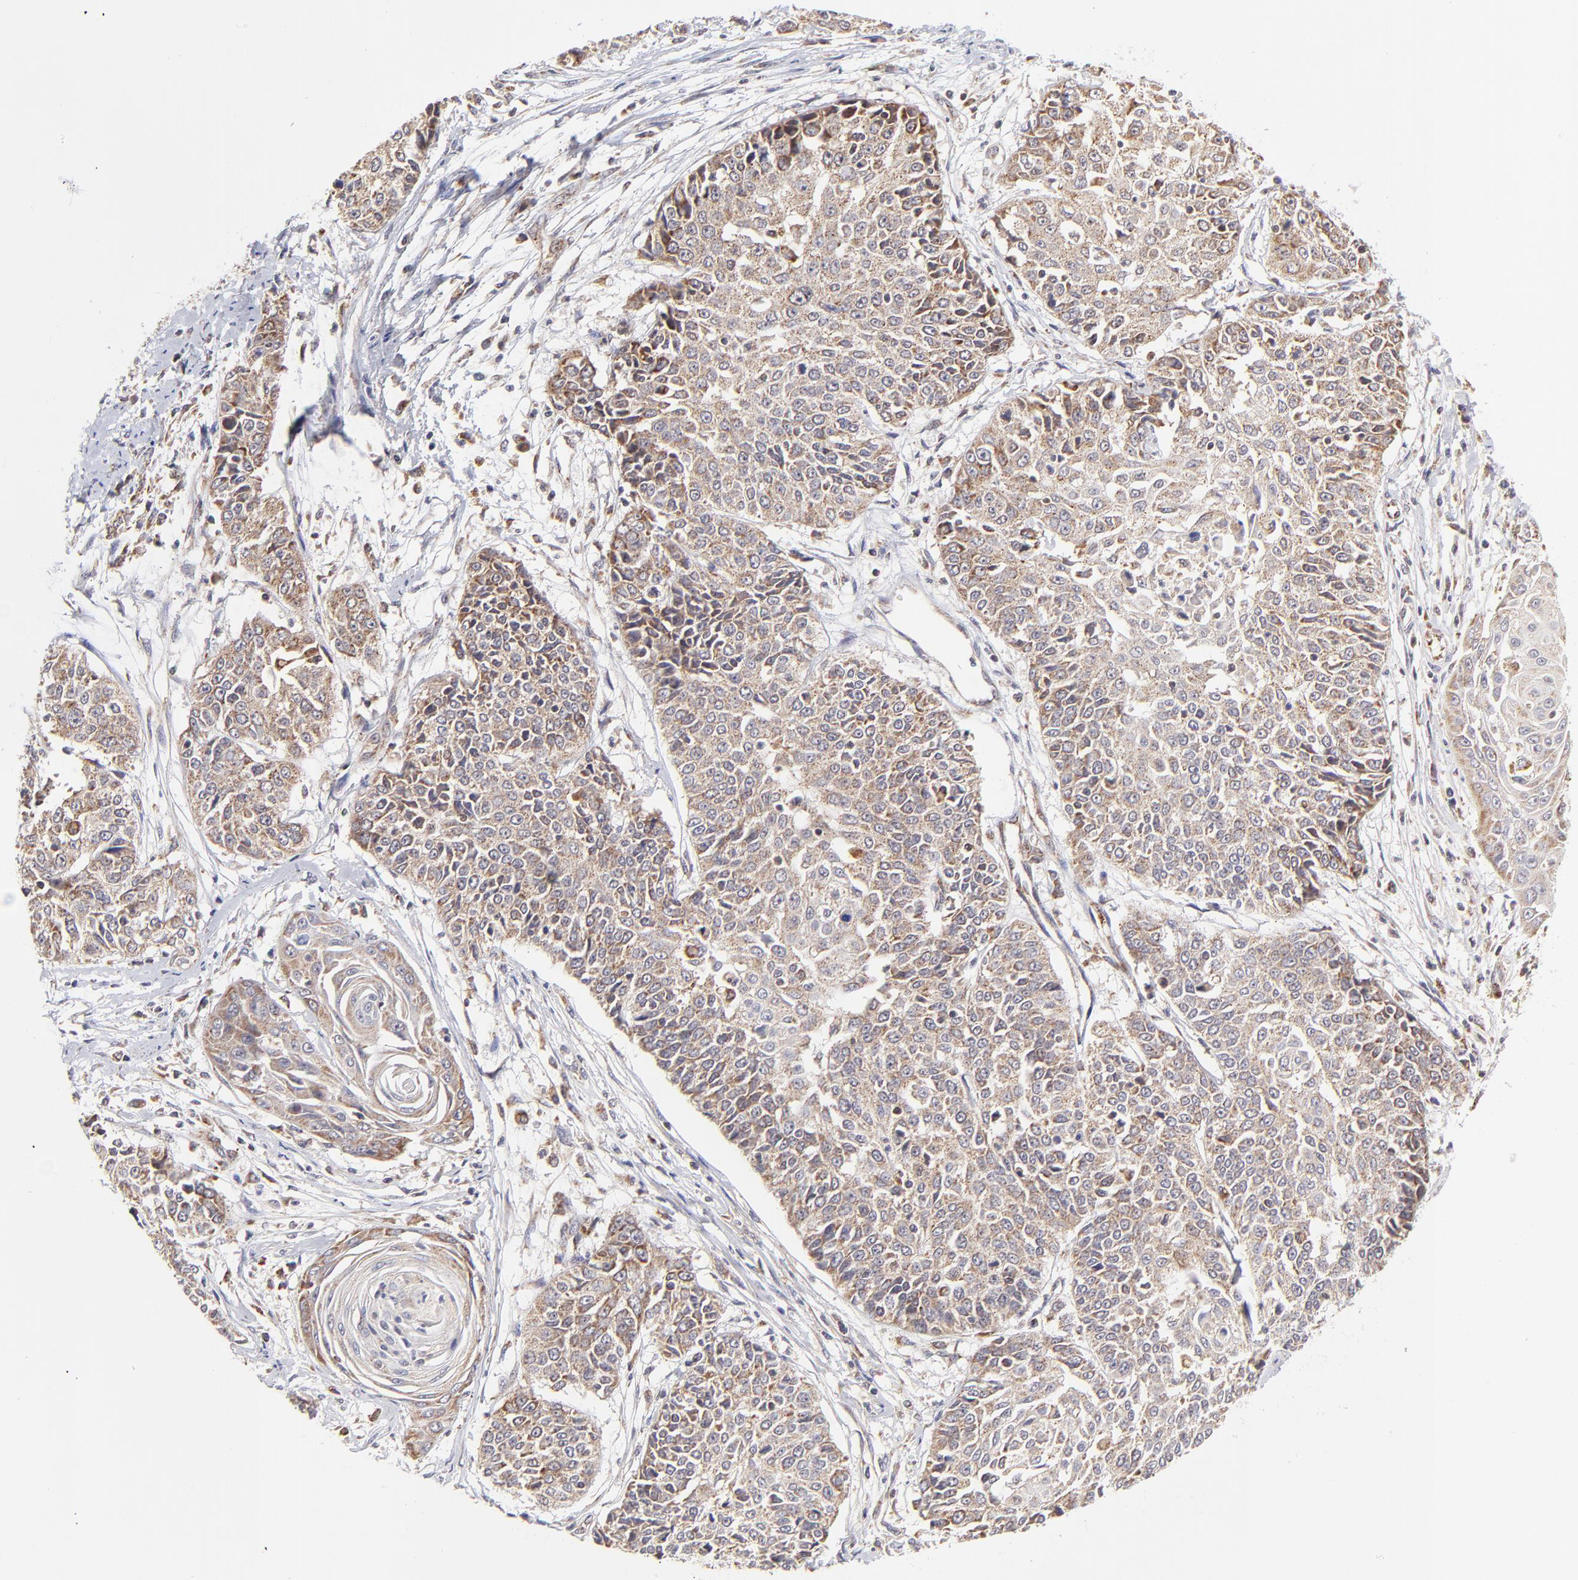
{"staining": {"intensity": "weak", "quantity": ">75%", "location": "cytoplasmic/membranous"}, "tissue": "cervical cancer", "cell_type": "Tumor cells", "image_type": "cancer", "snomed": [{"axis": "morphology", "description": "Squamous cell carcinoma, NOS"}, {"axis": "topography", "description": "Cervix"}], "caption": "Tumor cells show low levels of weak cytoplasmic/membranous staining in about >75% of cells in human cervical squamous cell carcinoma. (DAB (3,3'-diaminobenzidine) IHC with brightfield microscopy, high magnification).", "gene": "MAP2K7", "patient": {"sex": "female", "age": 64}}